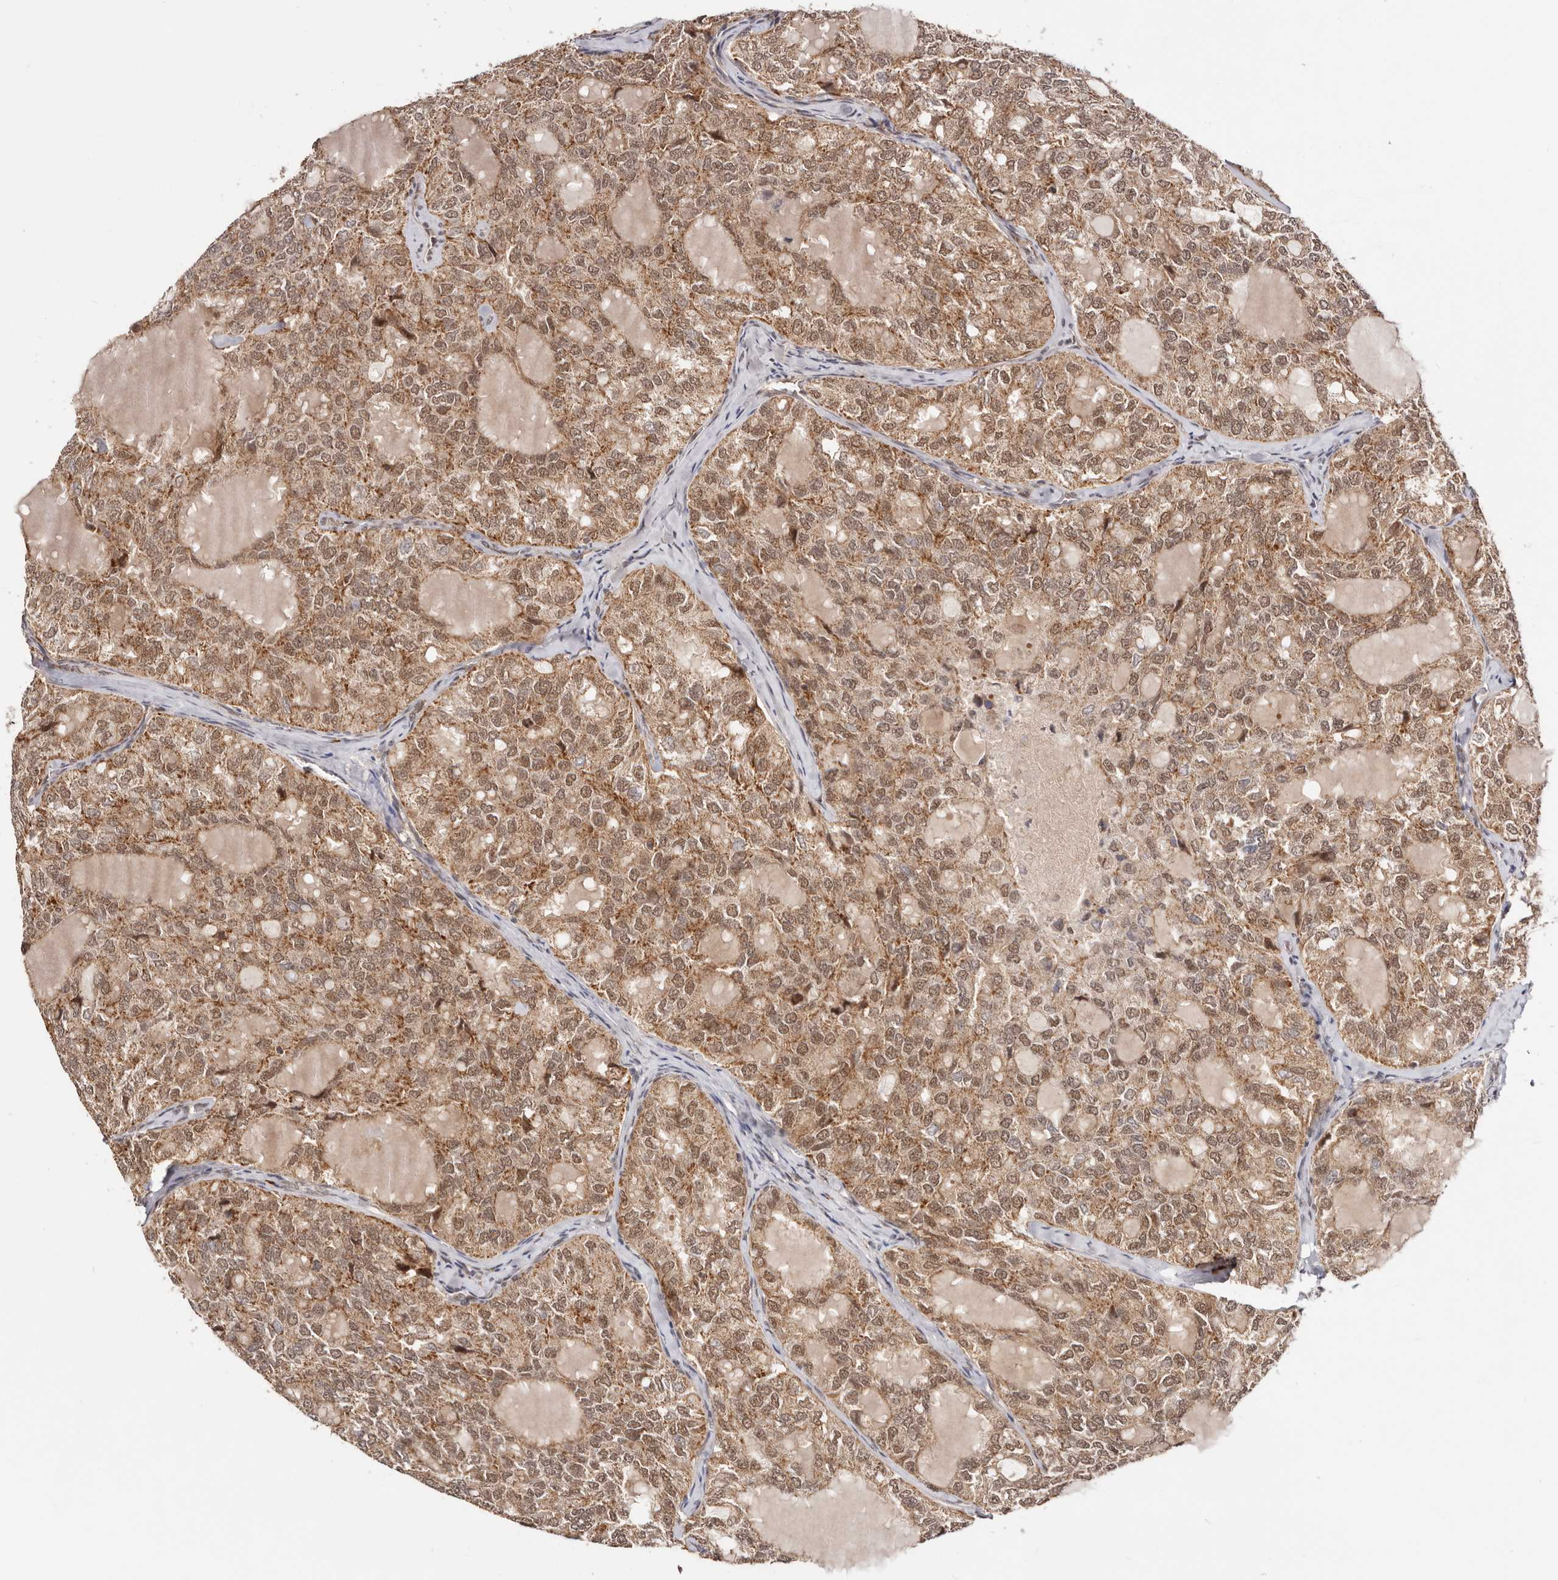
{"staining": {"intensity": "moderate", "quantity": ">75%", "location": "cytoplasmic/membranous,nuclear"}, "tissue": "thyroid cancer", "cell_type": "Tumor cells", "image_type": "cancer", "snomed": [{"axis": "morphology", "description": "Follicular adenoma carcinoma, NOS"}, {"axis": "topography", "description": "Thyroid gland"}], "caption": "Immunohistochemistry of human thyroid follicular adenoma carcinoma exhibits medium levels of moderate cytoplasmic/membranous and nuclear staining in about >75% of tumor cells. (Stains: DAB (3,3'-diaminobenzidine) in brown, nuclei in blue, Microscopy: brightfield microscopy at high magnification).", "gene": "SEC14L1", "patient": {"sex": "male", "age": 75}}